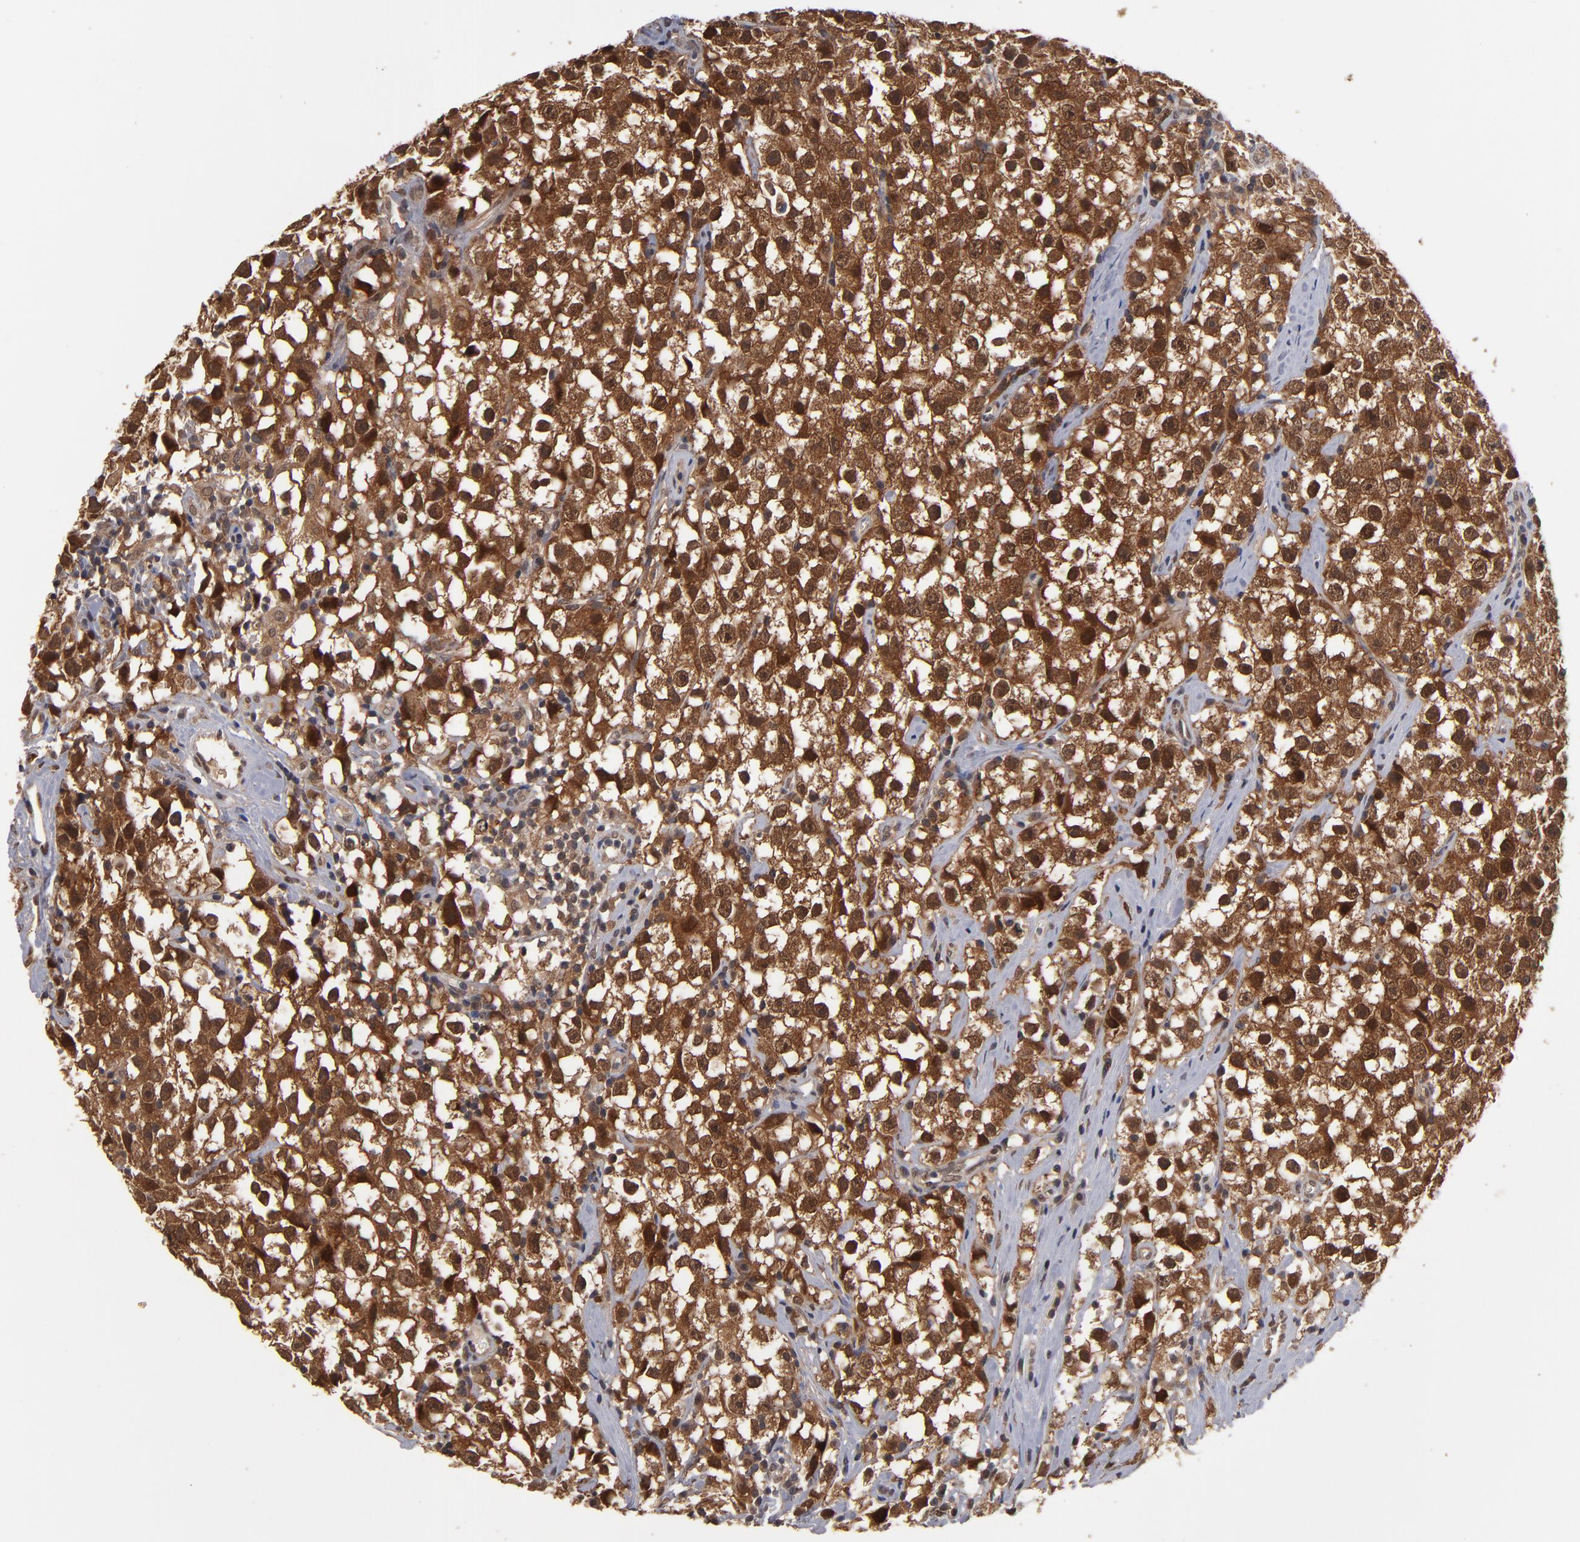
{"staining": {"intensity": "strong", "quantity": ">75%", "location": "cytoplasmic/membranous,nuclear"}, "tissue": "testis cancer", "cell_type": "Tumor cells", "image_type": "cancer", "snomed": [{"axis": "morphology", "description": "Seminoma, NOS"}, {"axis": "topography", "description": "Testis"}], "caption": "About >75% of tumor cells in testis cancer exhibit strong cytoplasmic/membranous and nuclear protein expression as visualized by brown immunohistochemical staining.", "gene": "HUWE1", "patient": {"sex": "male", "age": 35}}